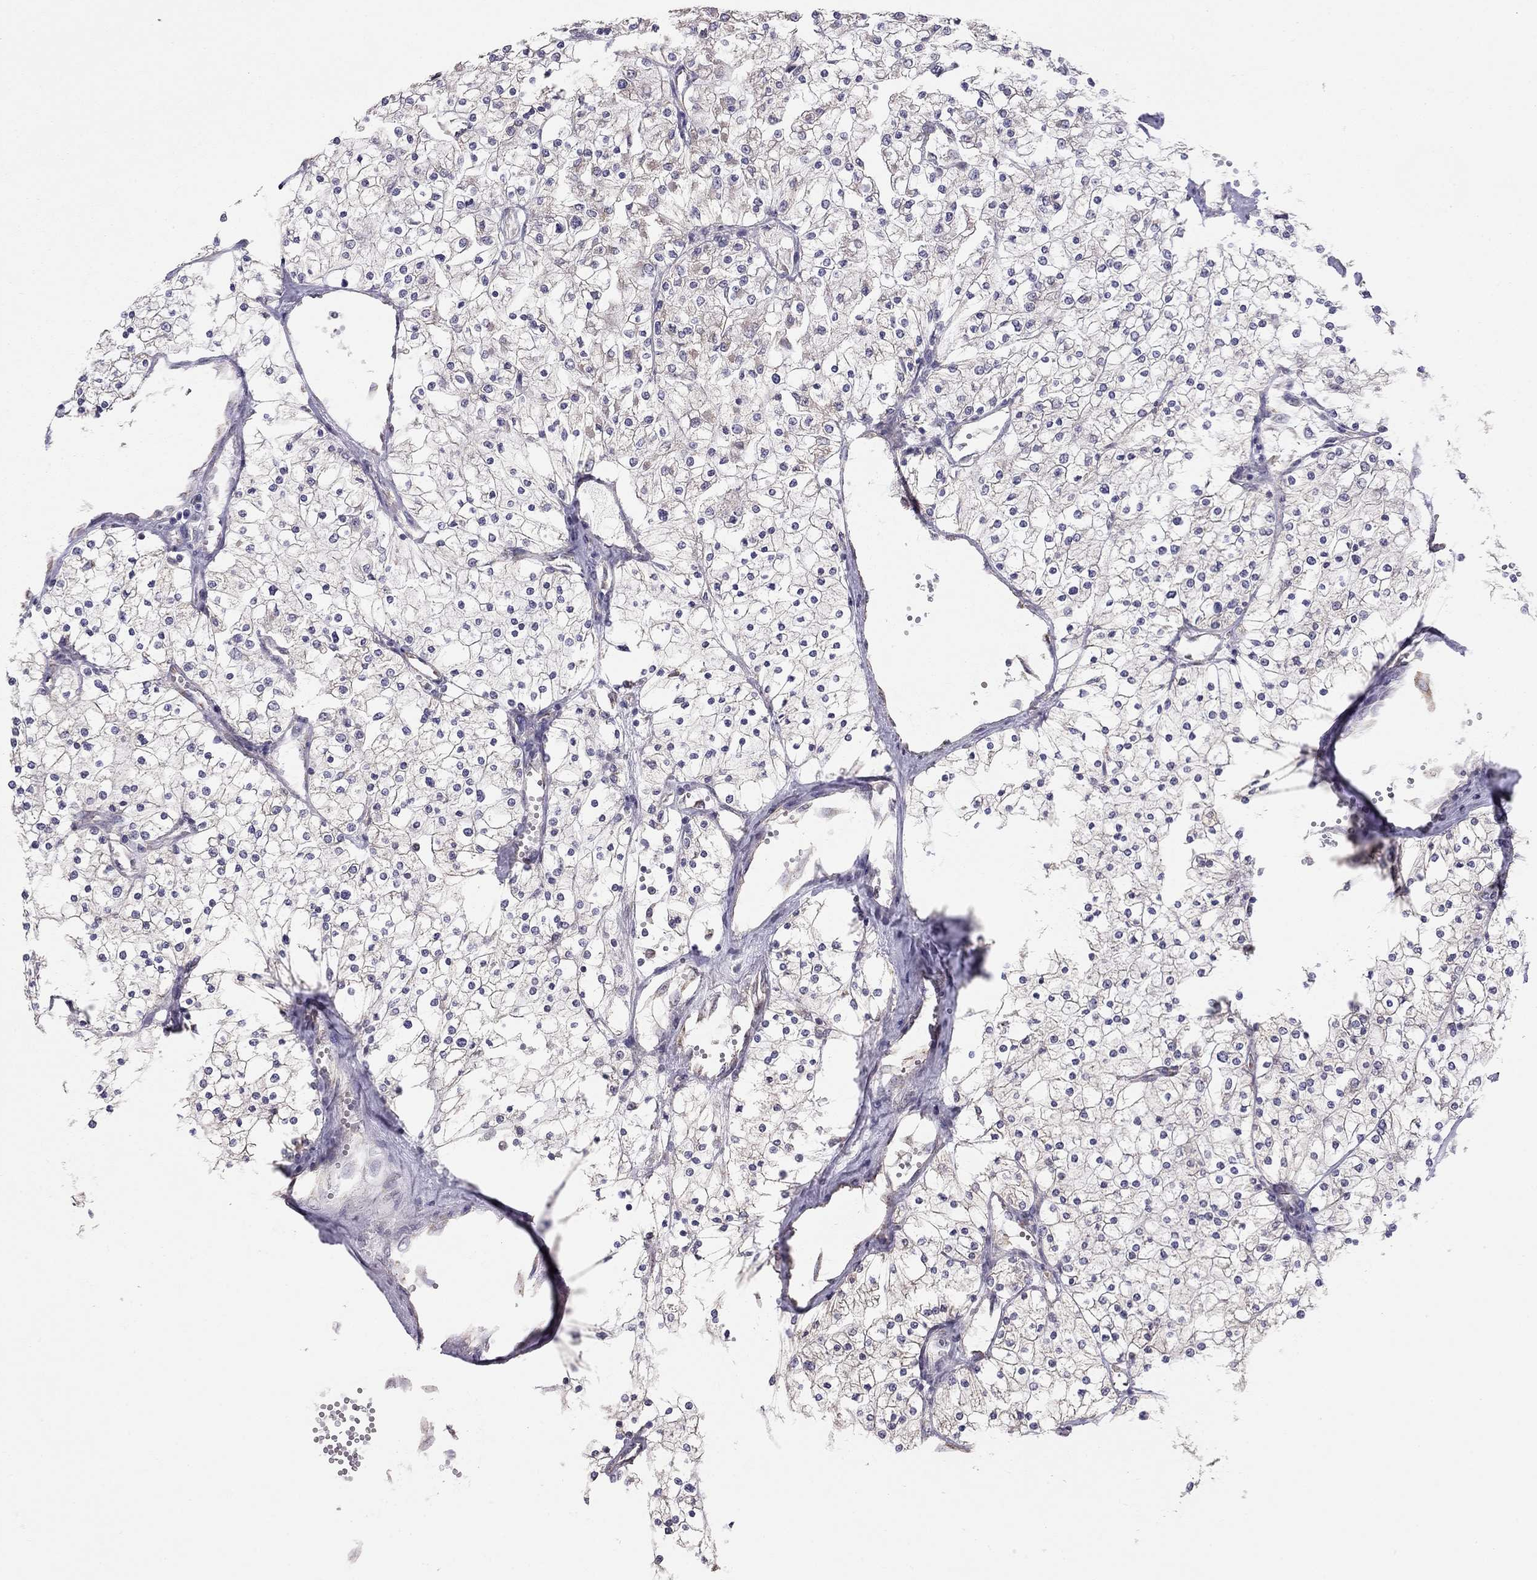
{"staining": {"intensity": "negative", "quantity": "none", "location": "none"}, "tissue": "renal cancer", "cell_type": "Tumor cells", "image_type": "cancer", "snomed": [{"axis": "morphology", "description": "Adenocarcinoma, NOS"}, {"axis": "topography", "description": "Kidney"}], "caption": "Tumor cells are negative for brown protein staining in renal cancer.", "gene": "LRIT3", "patient": {"sex": "male", "age": 80}}